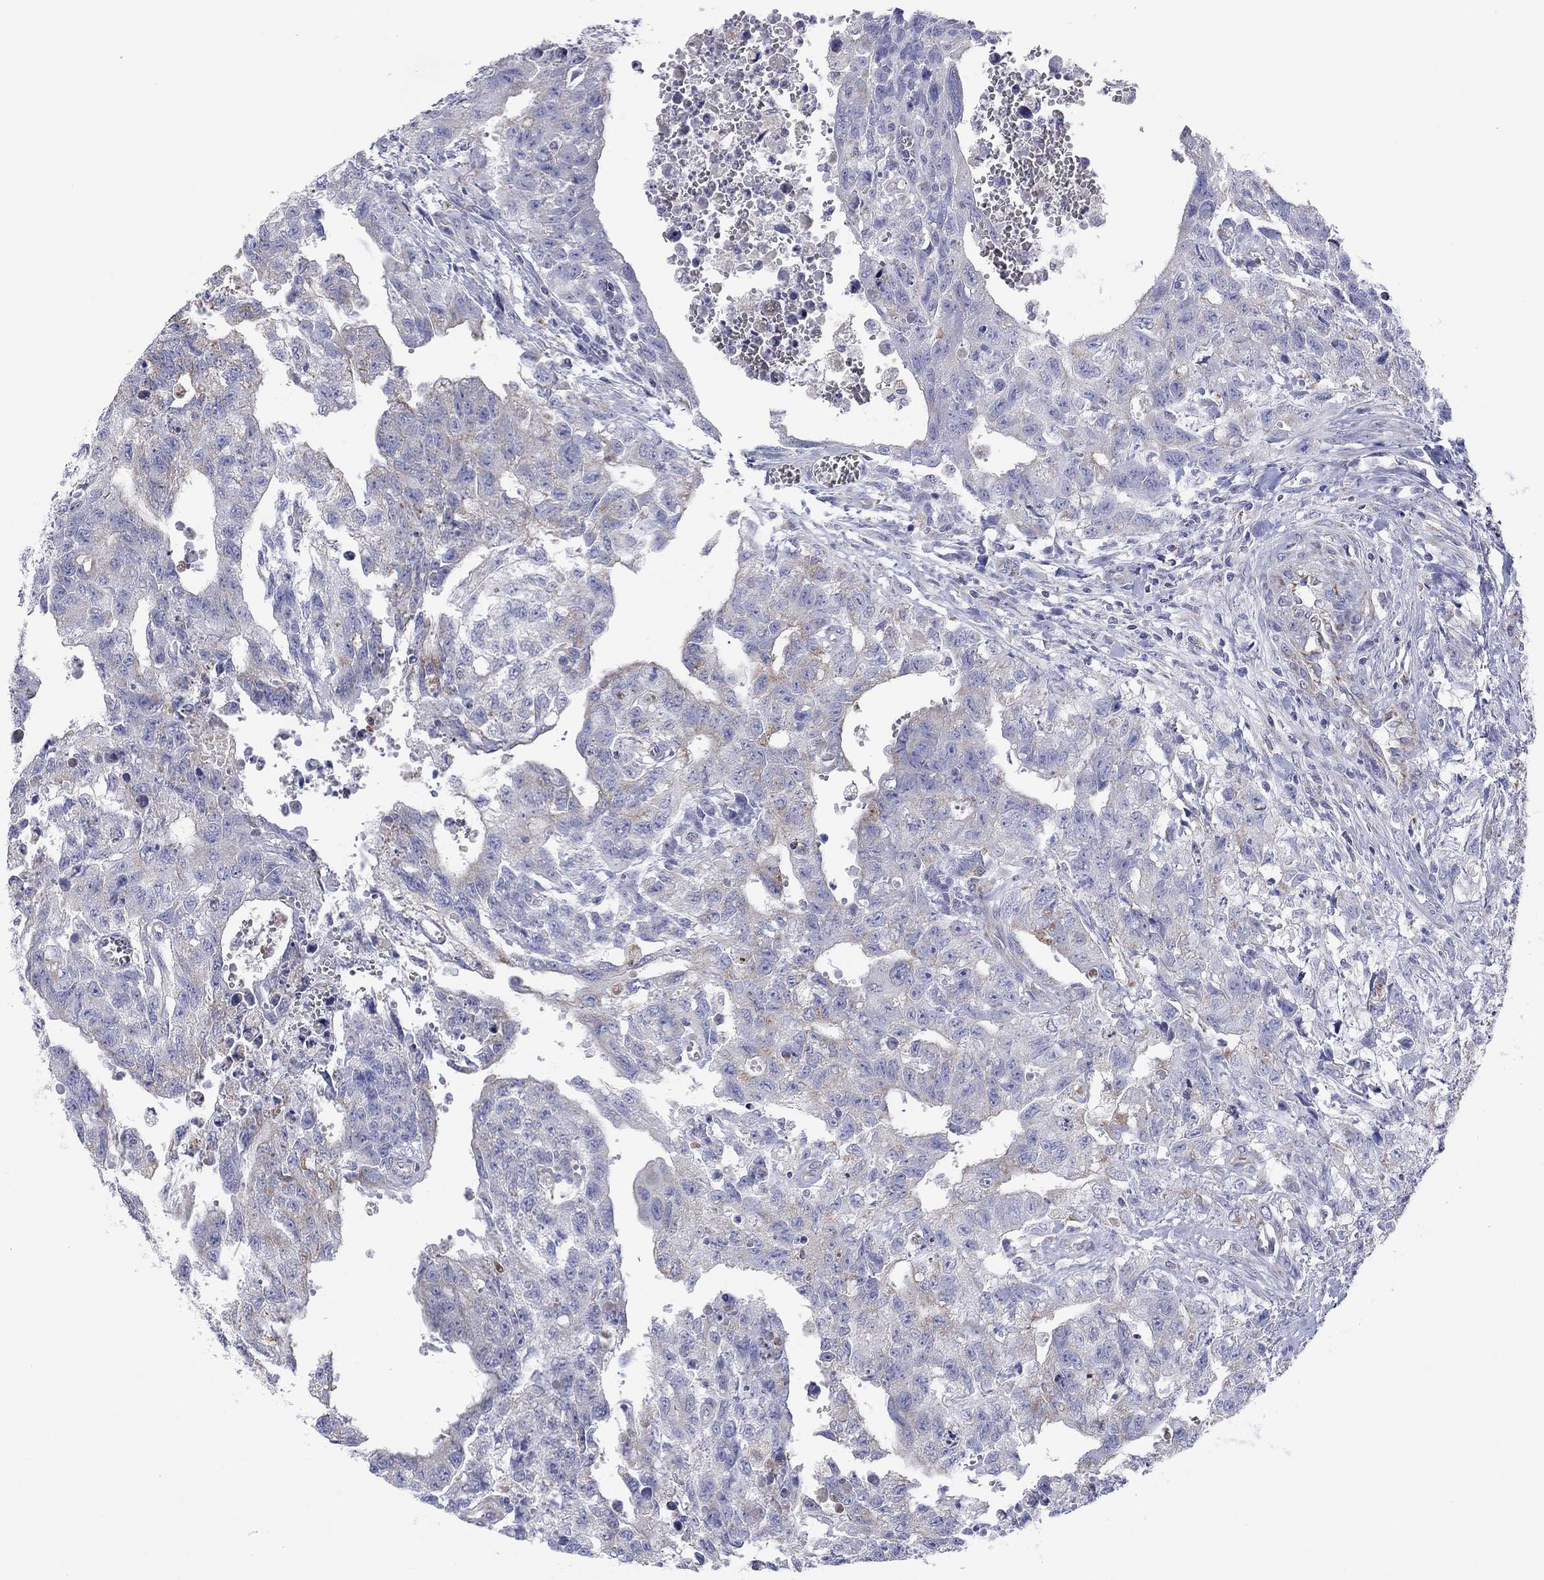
{"staining": {"intensity": "moderate", "quantity": "<25%", "location": "cytoplasmic/membranous"}, "tissue": "testis cancer", "cell_type": "Tumor cells", "image_type": "cancer", "snomed": [{"axis": "morphology", "description": "Carcinoma, Embryonal, NOS"}, {"axis": "topography", "description": "Testis"}], "caption": "A brown stain highlights moderate cytoplasmic/membranous positivity of a protein in testis cancer (embryonal carcinoma) tumor cells.", "gene": "MGST3", "patient": {"sex": "male", "age": 24}}